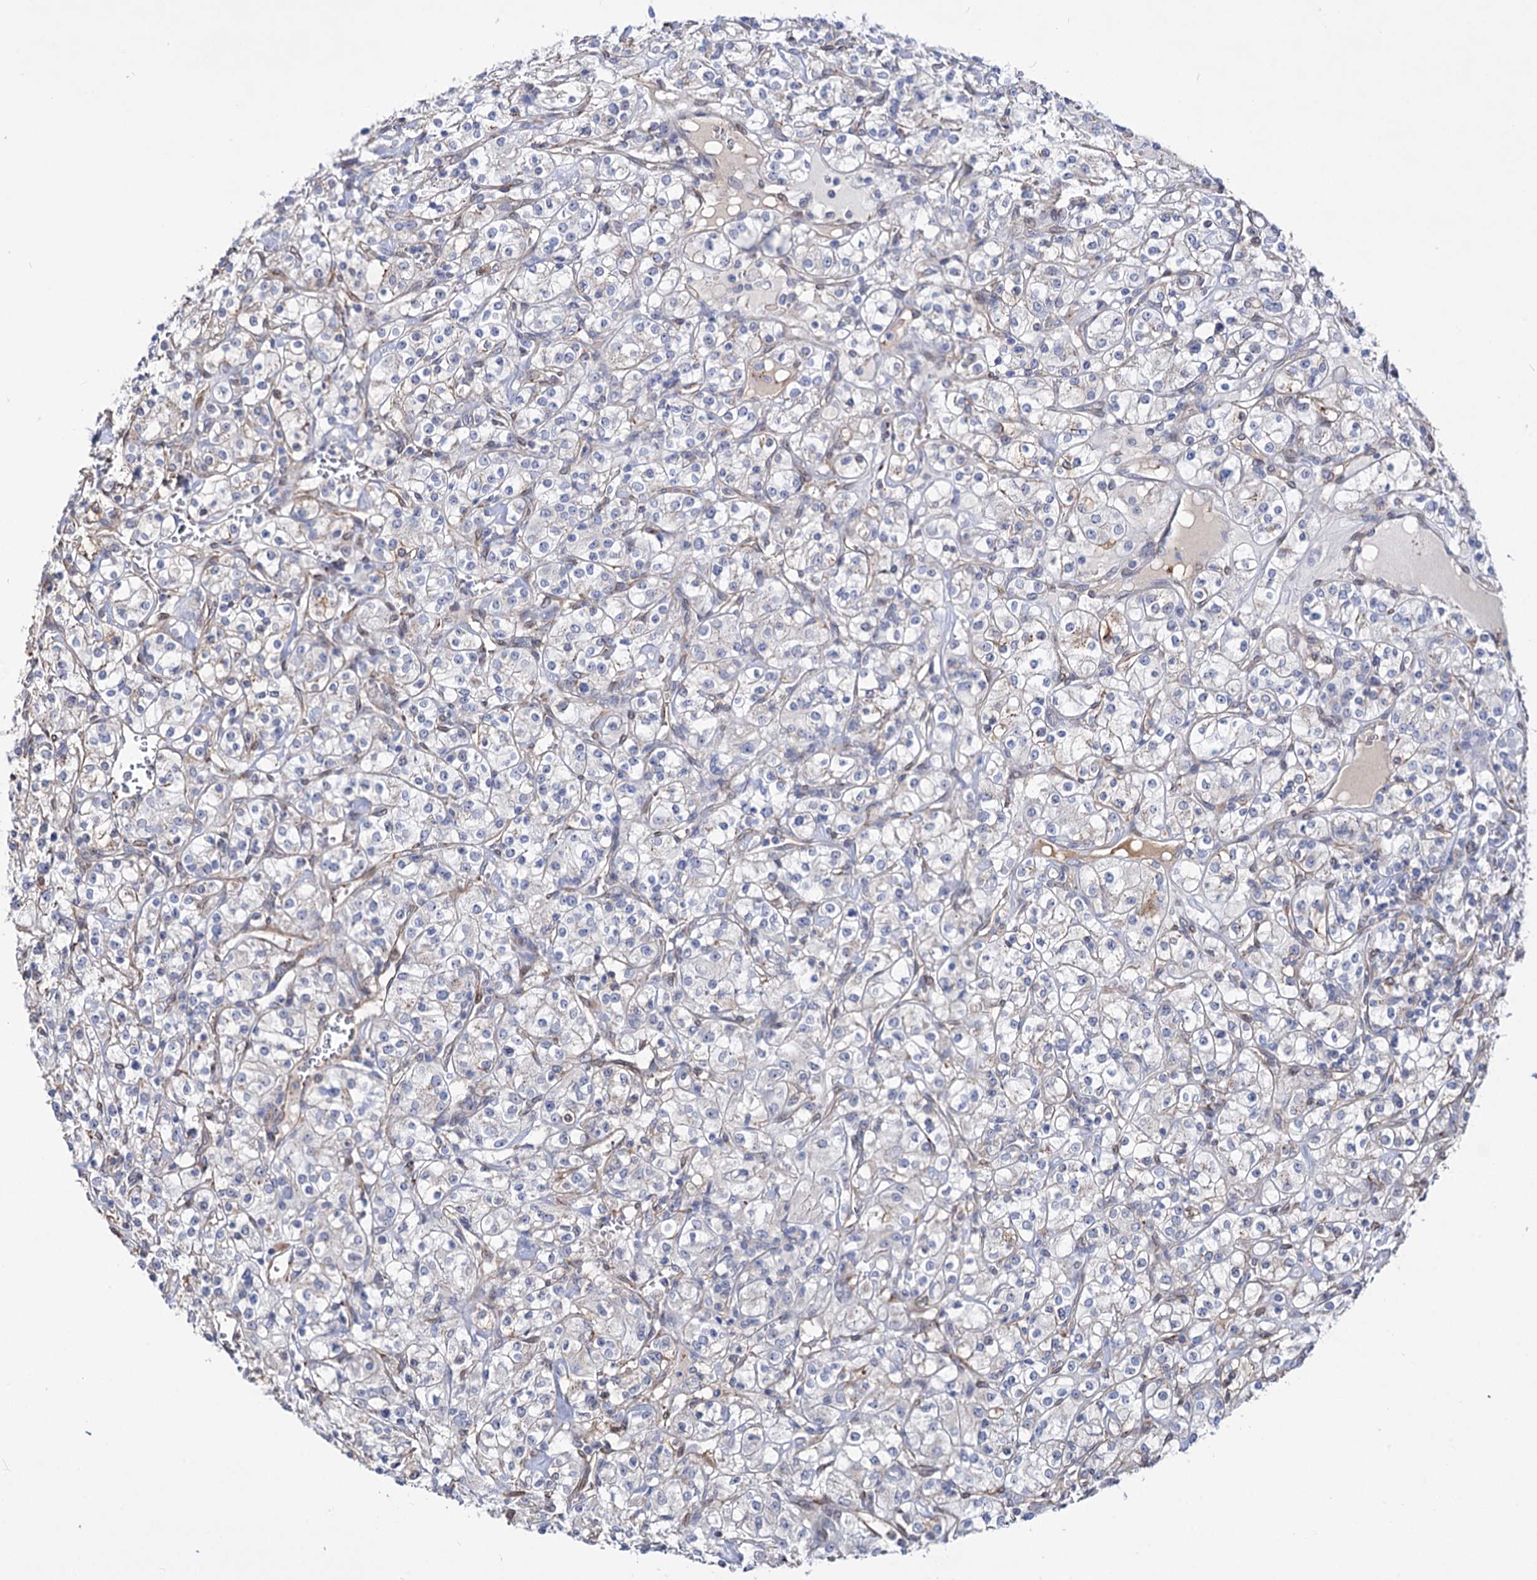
{"staining": {"intensity": "negative", "quantity": "none", "location": "none"}, "tissue": "renal cancer", "cell_type": "Tumor cells", "image_type": "cancer", "snomed": [{"axis": "morphology", "description": "Adenocarcinoma, NOS"}, {"axis": "topography", "description": "Kidney"}], "caption": "Tumor cells are negative for protein expression in human renal adenocarcinoma.", "gene": "C11orf96", "patient": {"sex": "male", "age": 77}}